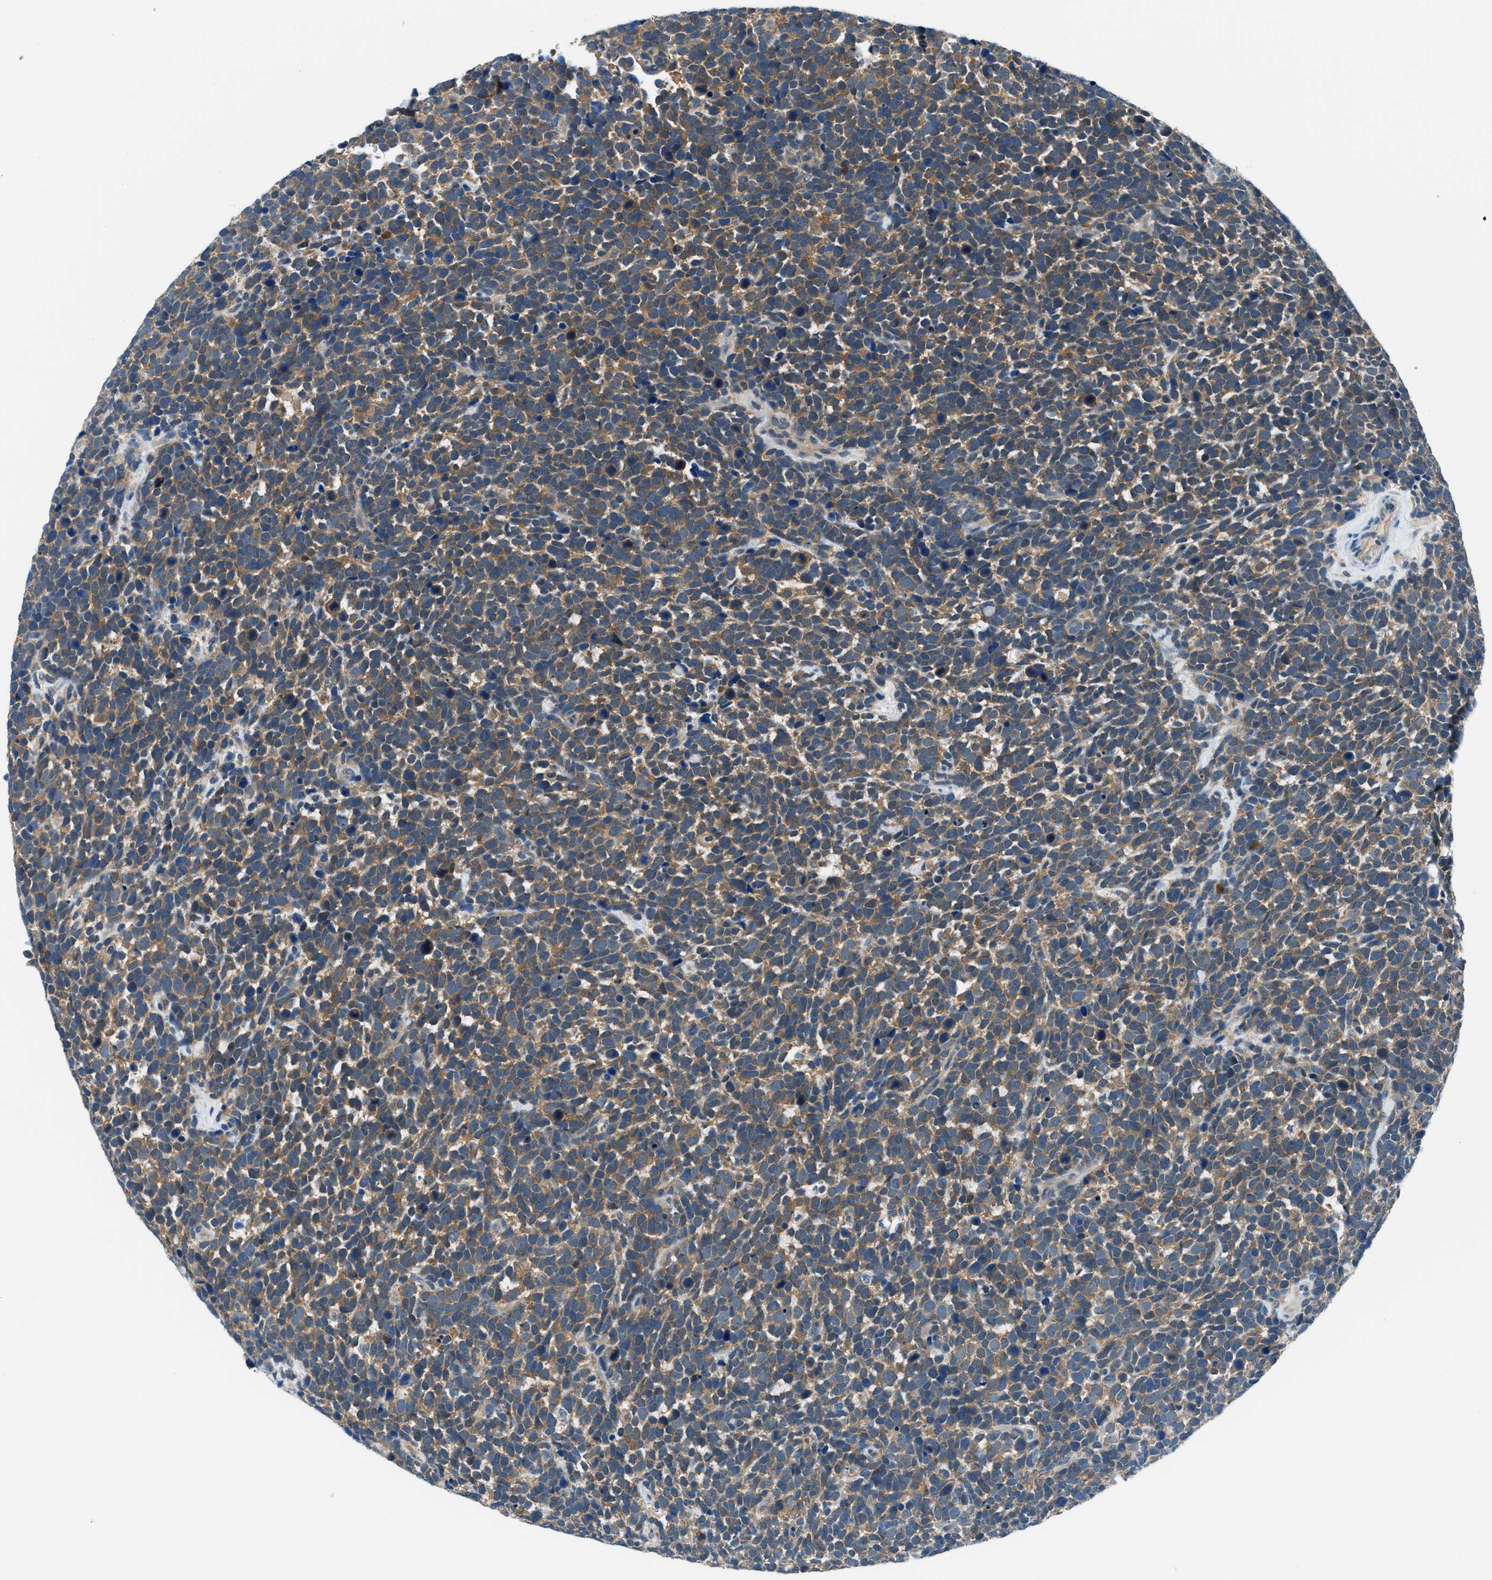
{"staining": {"intensity": "moderate", "quantity": ">75%", "location": "cytoplasmic/membranous"}, "tissue": "urothelial cancer", "cell_type": "Tumor cells", "image_type": "cancer", "snomed": [{"axis": "morphology", "description": "Urothelial carcinoma, High grade"}, {"axis": "topography", "description": "Urinary bladder"}], "caption": "A photomicrograph of human urothelial cancer stained for a protein reveals moderate cytoplasmic/membranous brown staining in tumor cells. The staining was performed using DAB (3,3'-diaminobenzidine) to visualize the protein expression in brown, while the nuclei were stained in blue with hematoxylin (Magnification: 20x).", "gene": "ACP1", "patient": {"sex": "female", "age": 82}}